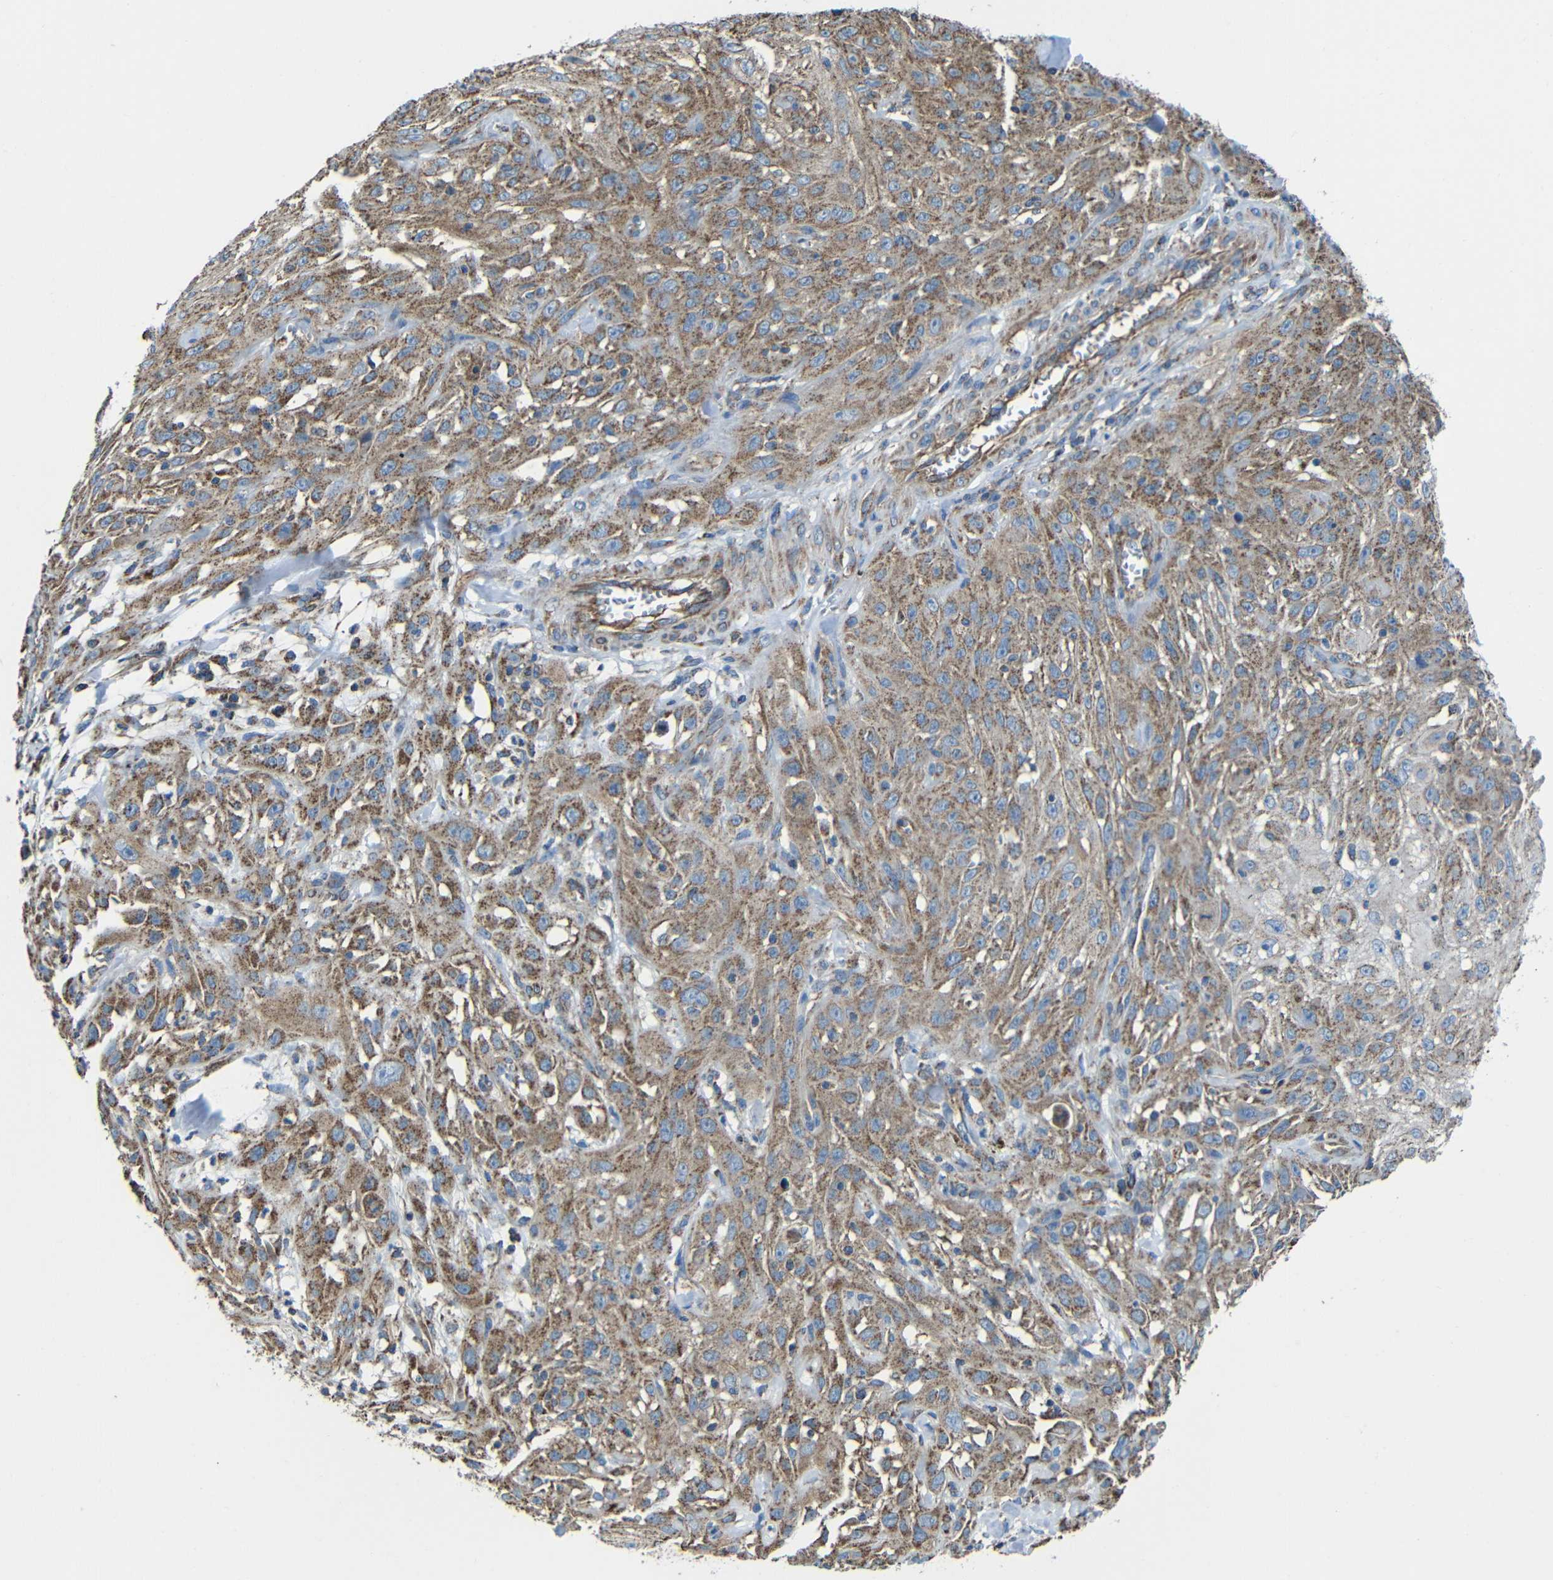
{"staining": {"intensity": "moderate", "quantity": ">75%", "location": "cytoplasmic/membranous"}, "tissue": "skin cancer", "cell_type": "Tumor cells", "image_type": "cancer", "snomed": [{"axis": "morphology", "description": "Squamous cell carcinoma, NOS"}, {"axis": "topography", "description": "Skin"}], "caption": "IHC (DAB (3,3'-diaminobenzidine)) staining of human skin squamous cell carcinoma demonstrates moderate cytoplasmic/membranous protein positivity in approximately >75% of tumor cells.", "gene": "INTS6L", "patient": {"sex": "male", "age": 75}}